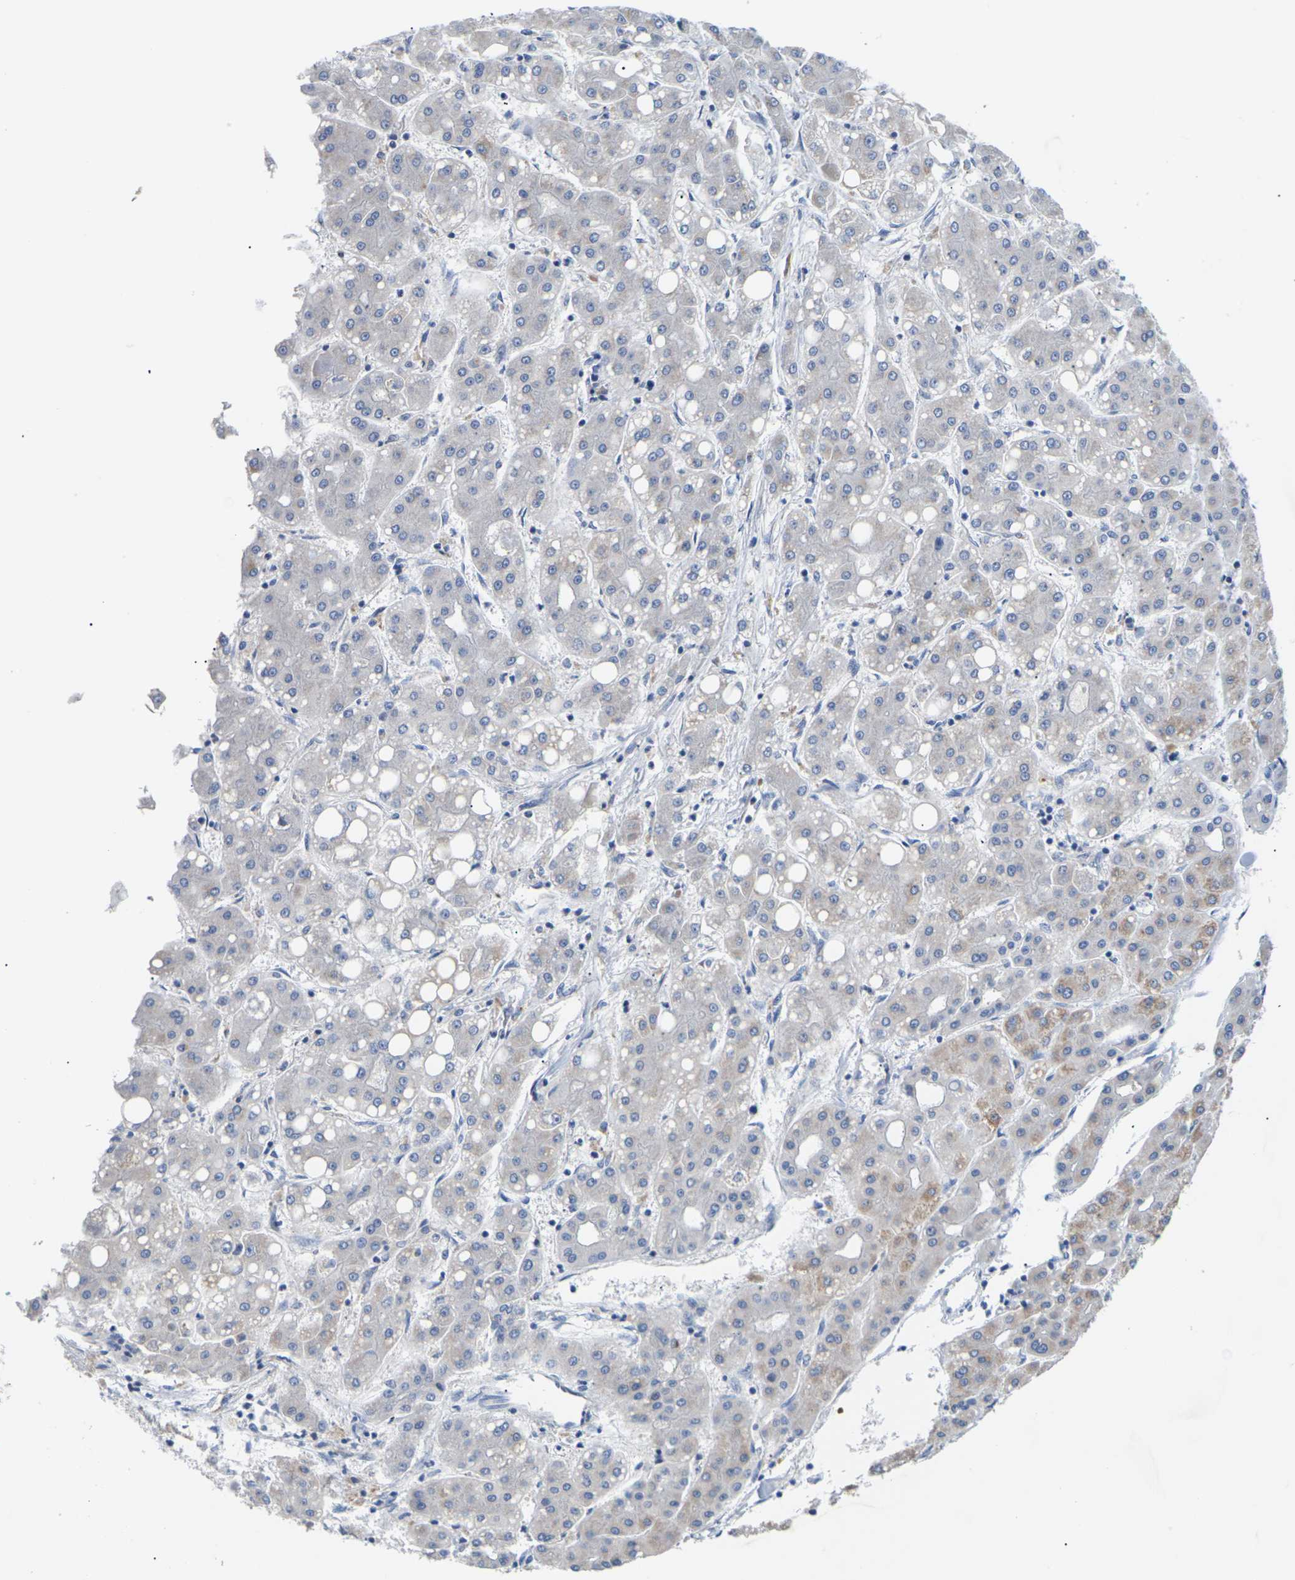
{"staining": {"intensity": "moderate", "quantity": "25%-75%", "location": "cytoplasmic/membranous"}, "tissue": "liver cancer", "cell_type": "Tumor cells", "image_type": "cancer", "snomed": [{"axis": "morphology", "description": "Carcinoma, Hepatocellular, NOS"}, {"axis": "topography", "description": "Liver"}], "caption": "This micrograph displays liver hepatocellular carcinoma stained with immunohistochemistry (IHC) to label a protein in brown. The cytoplasmic/membranous of tumor cells show moderate positivity for the protein. Nuclei are counter-stained blue.", "gene": "TMCO4", "patient": {"sex": "male", "age": 65}}